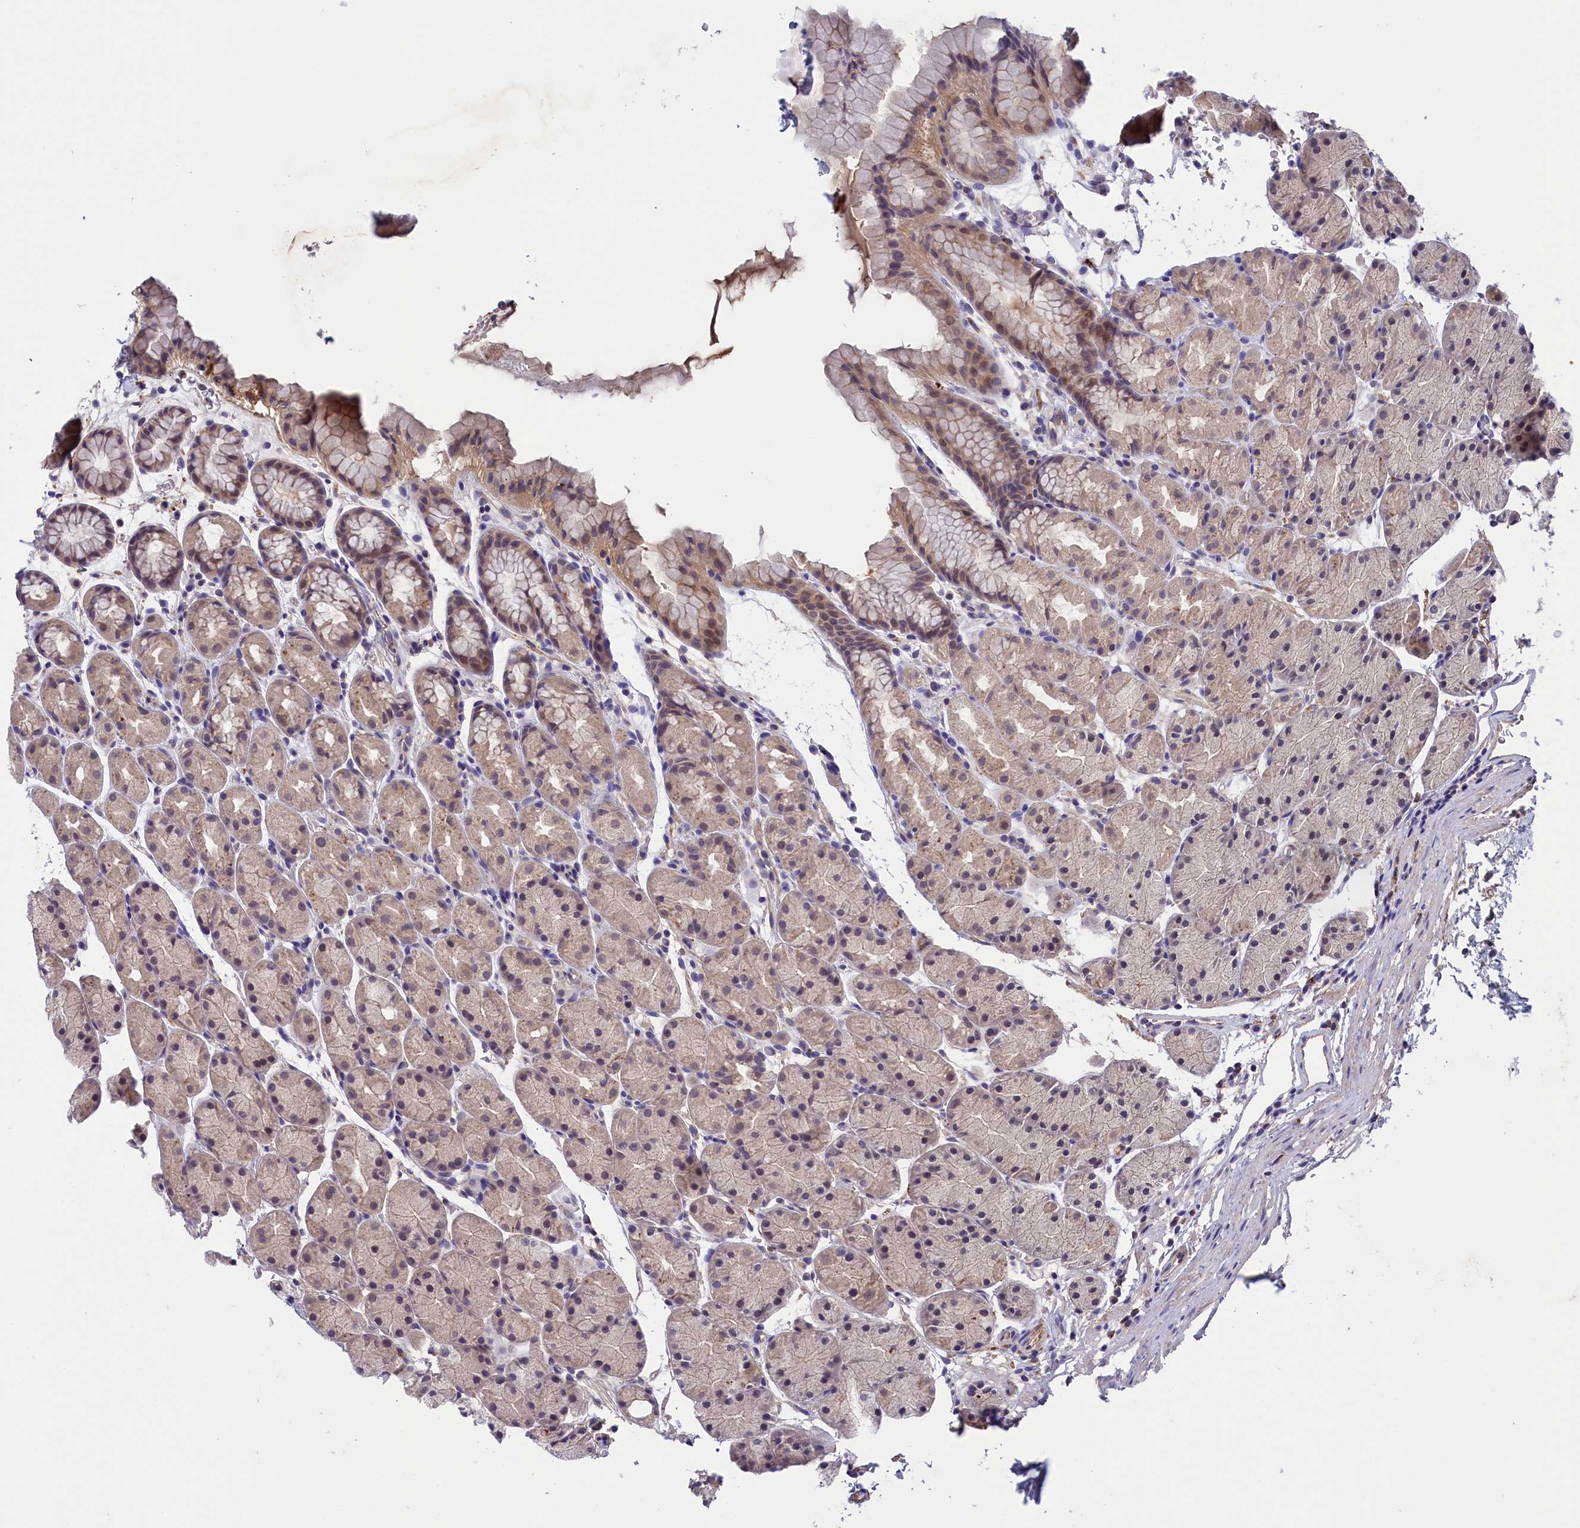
{"staining": {"intensity": "weak", "quantity": "25%-75%", "location": "cytoplasmic/membranous,nuclear"}, "tissue": "stomach", "cell_type": "Glandular cells", "image_type": "normal", "snomed": [{"axis": "morphology", "description": "Normal tissue, NOS"}, {"axis": "topography", "description": "Stomach, upper"}, {"axis": "topography", "description": "Stomach"}], "caption": "This histopathology image reveals benign stomach stained with immunohistochemistry to label a protein in brown. The cytoplasmic/membranous,nuclear of glandular cells show weak positivity for the protein. Nuclei are counter-stained blue.", "gene": "STYX", "patient": {"sex": "male", "age": 47}}